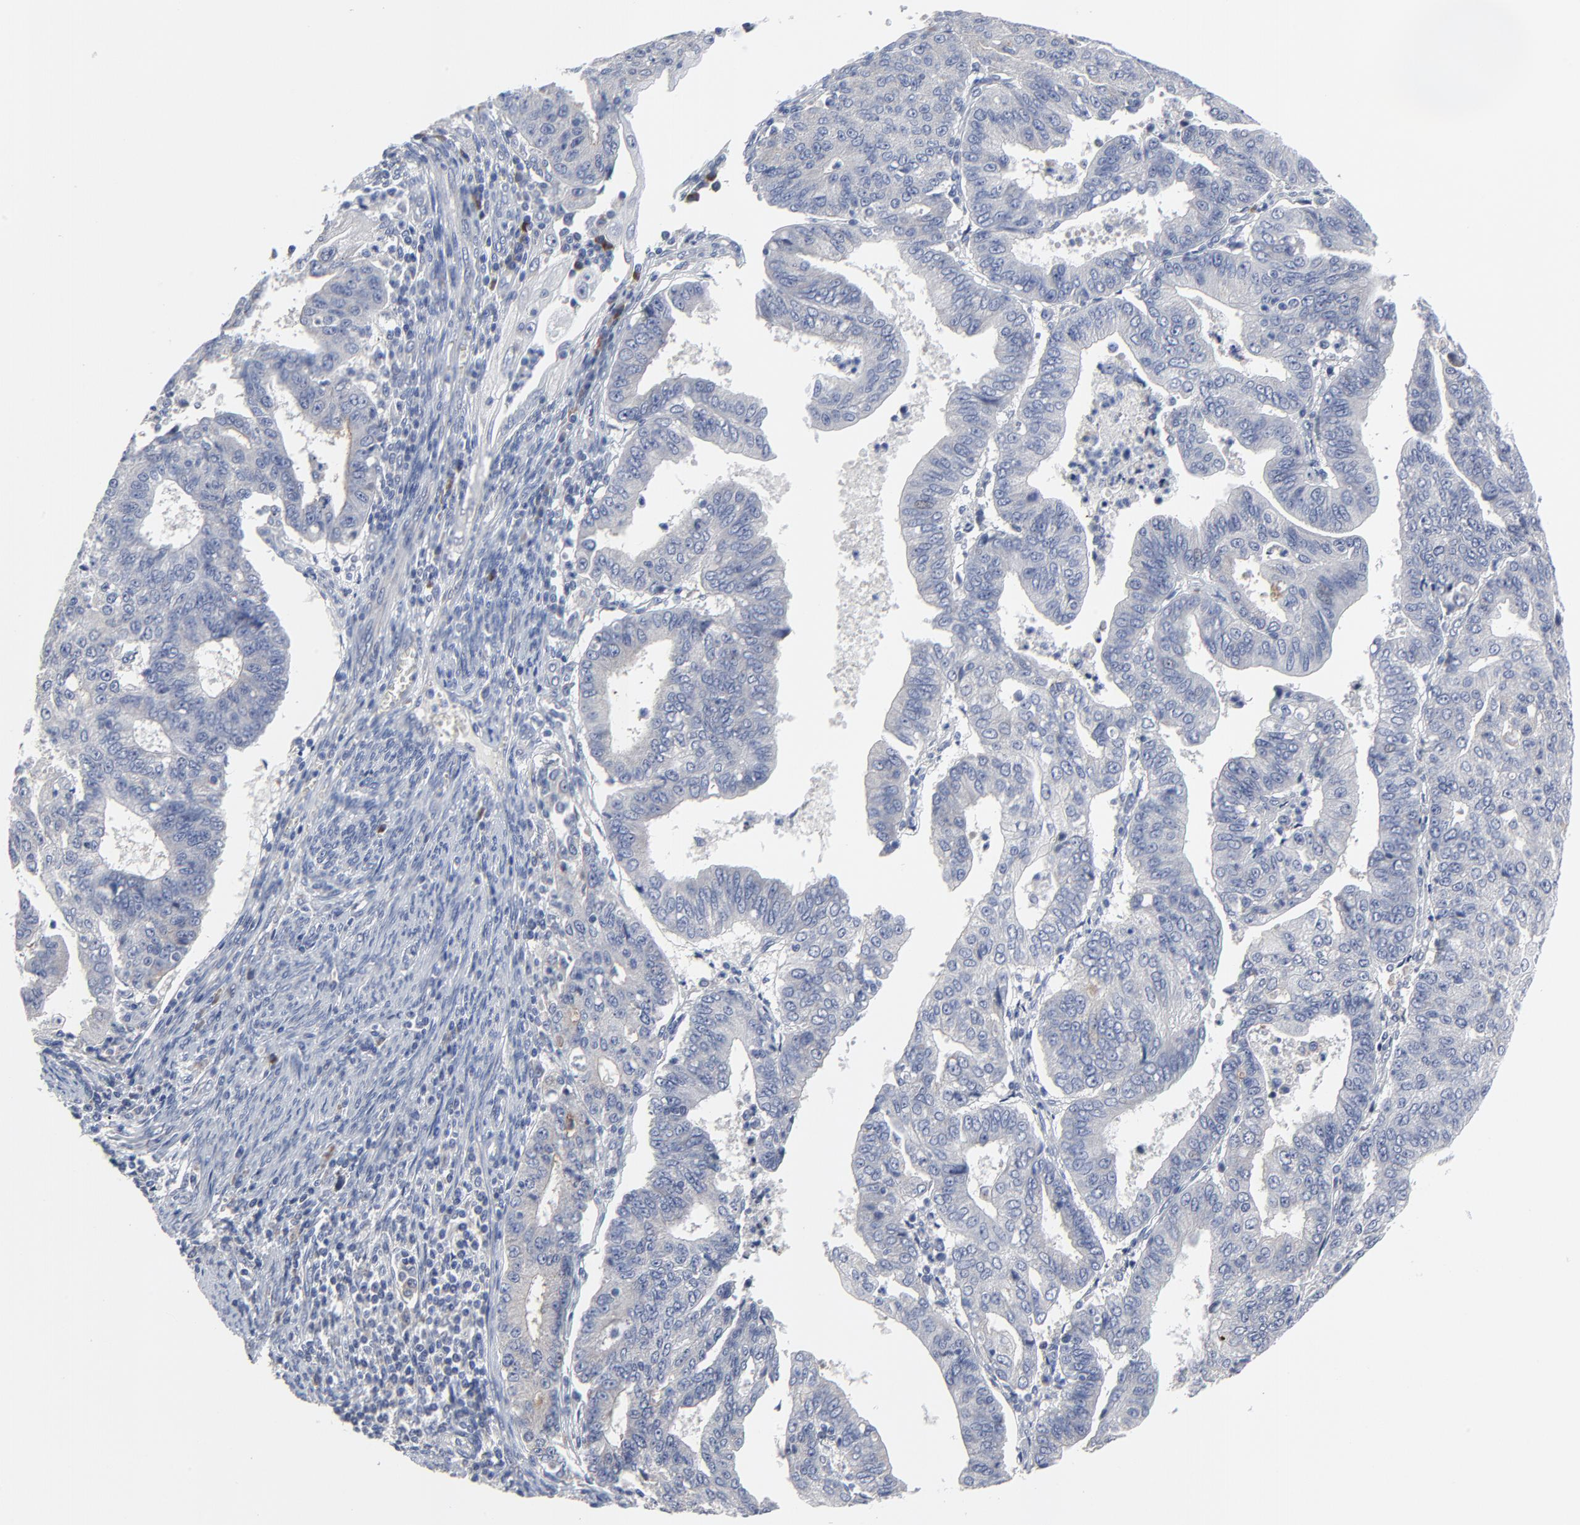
{"staining": {"intensity": "negative", "quantity": "none", "location": "none"}, "tissue": "endometrial cancer", "cell_type": "Tumor cells", "image_type": "cancer", "snomed": [{"axis": "morphology", "description": "Adenocarcinoma, NOS"}, {"axis": "topography", "description": "Endometrium"}], "caption": "This image is of adenocarcinoma (endometrial) stained with immunohistochemistry (IHC) to label a protein in brown with the nuclei are counter-stained blue. There is no staining in tumor cells. (DAB (3,3'-diaminobenzidine) IHC visualized using brightfield microscopy, high magnification).", "gene": "NLGN3", "patient": {"sex": "female", "age": 56}}